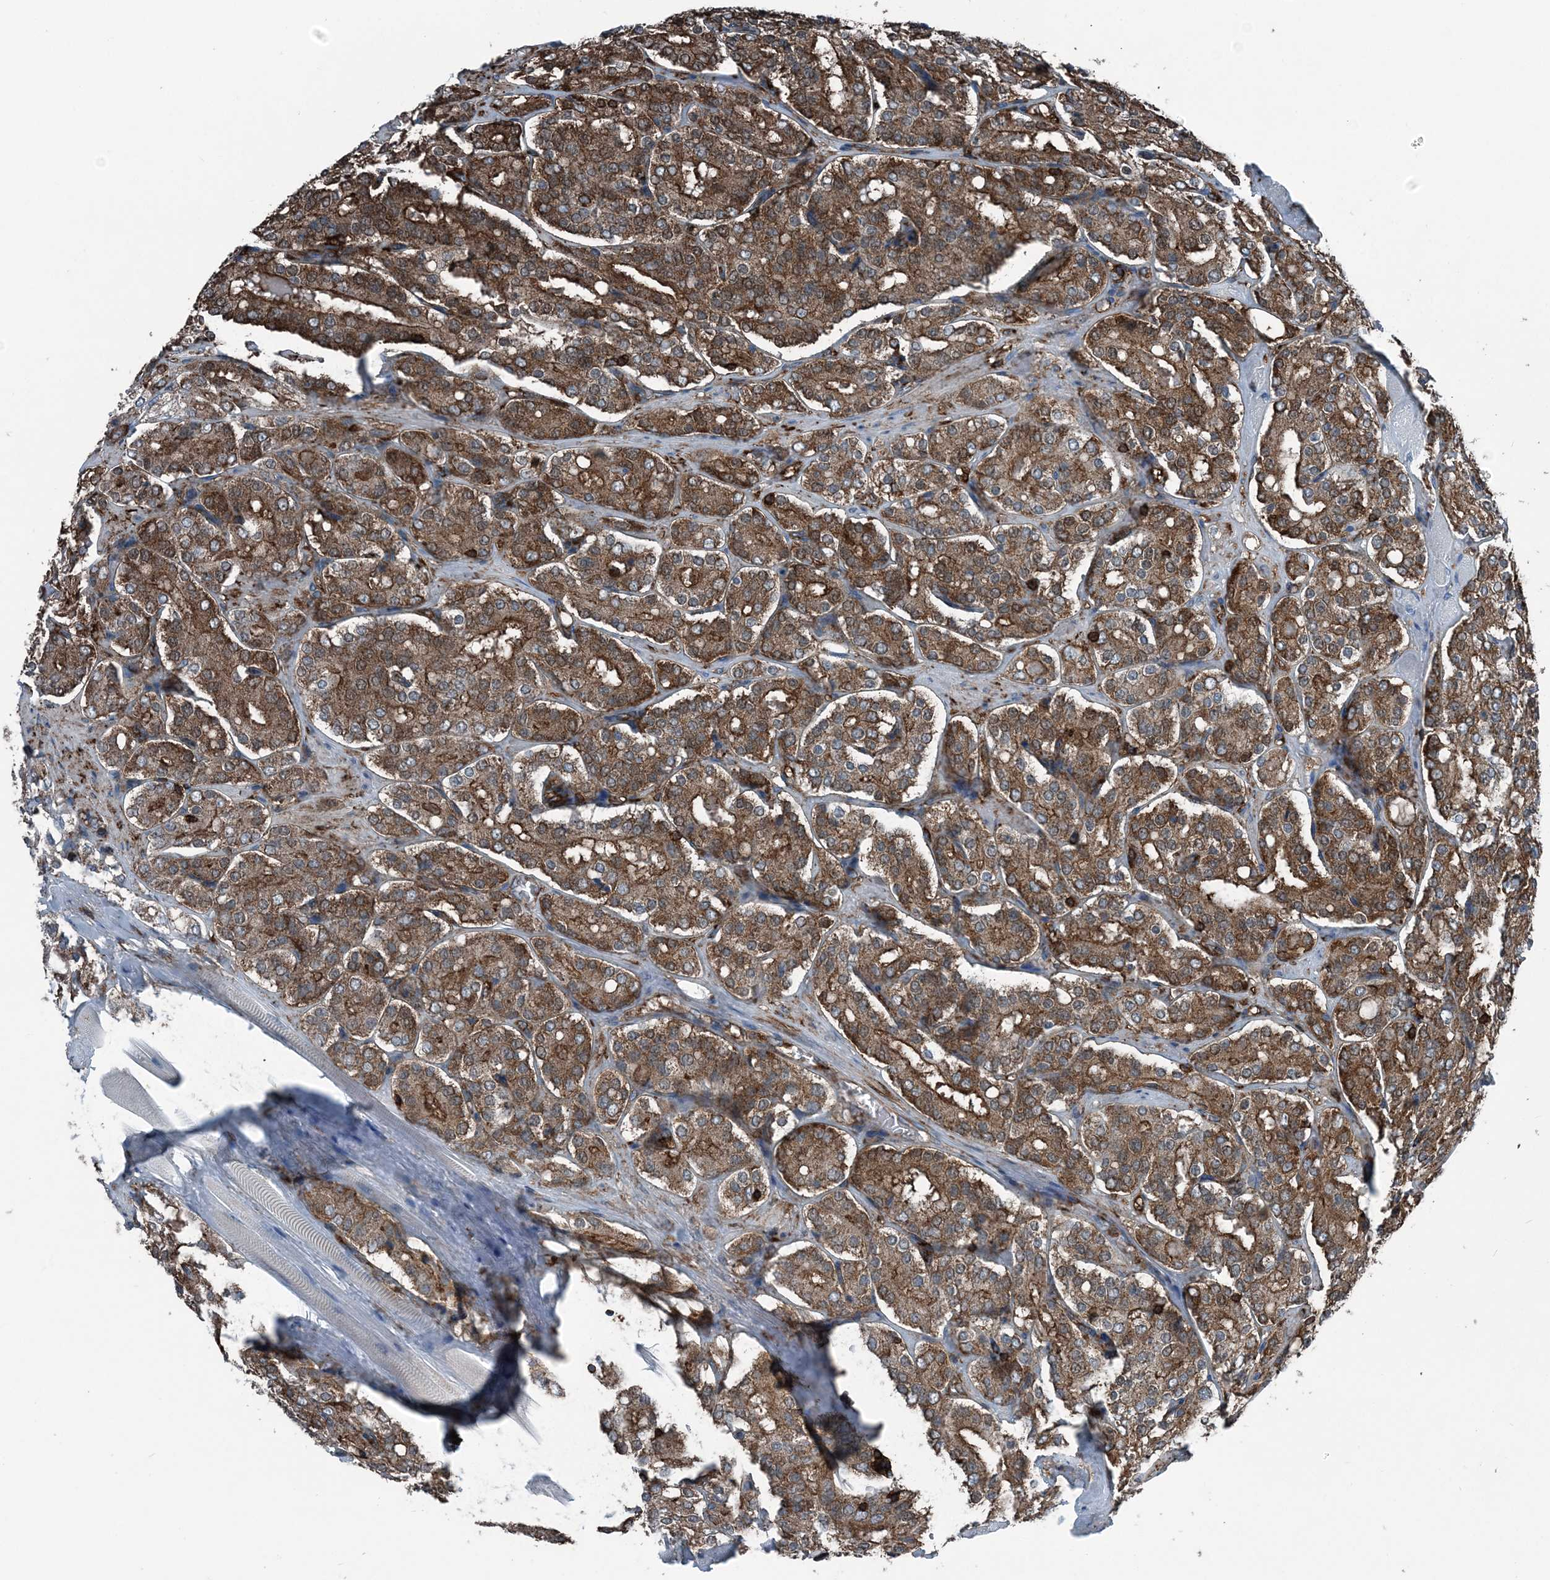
{"staining": {"intensity": "strong", "quantity": ">75%", "location": "cytoplasmic/membranous"}, "tissue": "prostate cancer", "cell_type": "Tumor cells", "image_type": "cancer", "snomed": [{"axis": "morphology", "description": "Adenocarcinoma, High grade"}, {"axis": "topography", "description": "Prostate"}], "caption": "High-magnification brightfield microscopy of adenocarcinoma (high-grade) (prostate) stained with DAB (3,3'-diaminobenzidine) (brown) and counterstained with hematoxylin (blue). tumor cells exhibit strong cytoplasmic/membranous expression is appreciated in approximately>75% of cells.", "gene": "CFL1", "patient": {"sex": "male", "age": 65}}